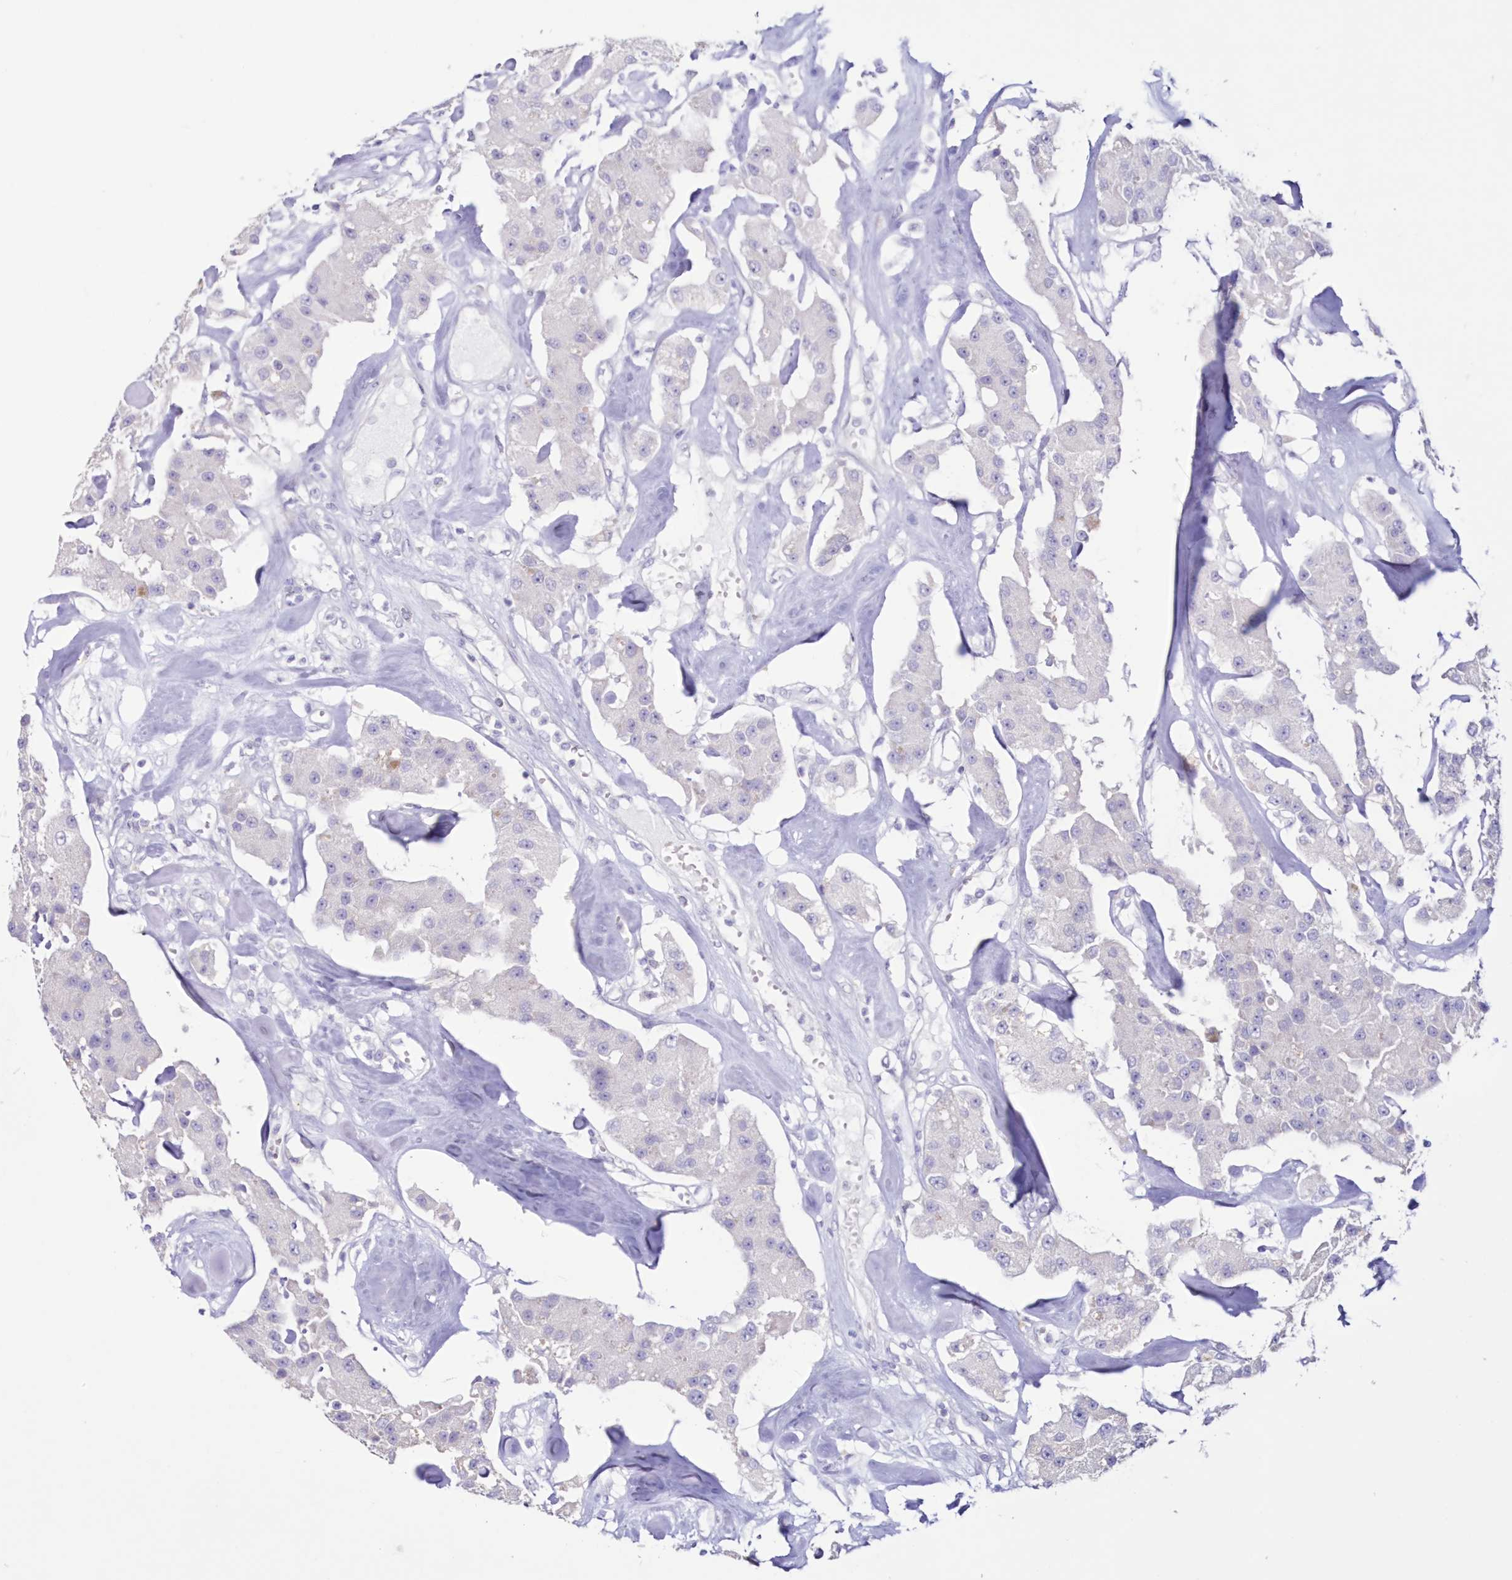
{"staining": {"intensity": "negative", "quantity": "none", "location": "none"}, "tissue": "carcinoid", "cell_type": "Tumor cells", "image_type": "cancer", "snomed": [{"axis": "morphology", "description": "Carcinoid, malignant, NOS"}, {"axis": "topography", "description": "Pancreas"}], "caption": "Immunohistochemistry micrograph of malignant carcinoid stained for a protein (brown), which shows no staining in tumor cells.", "gene": "CYP3A4", "patient": {"sex": "male", "age": 41}}